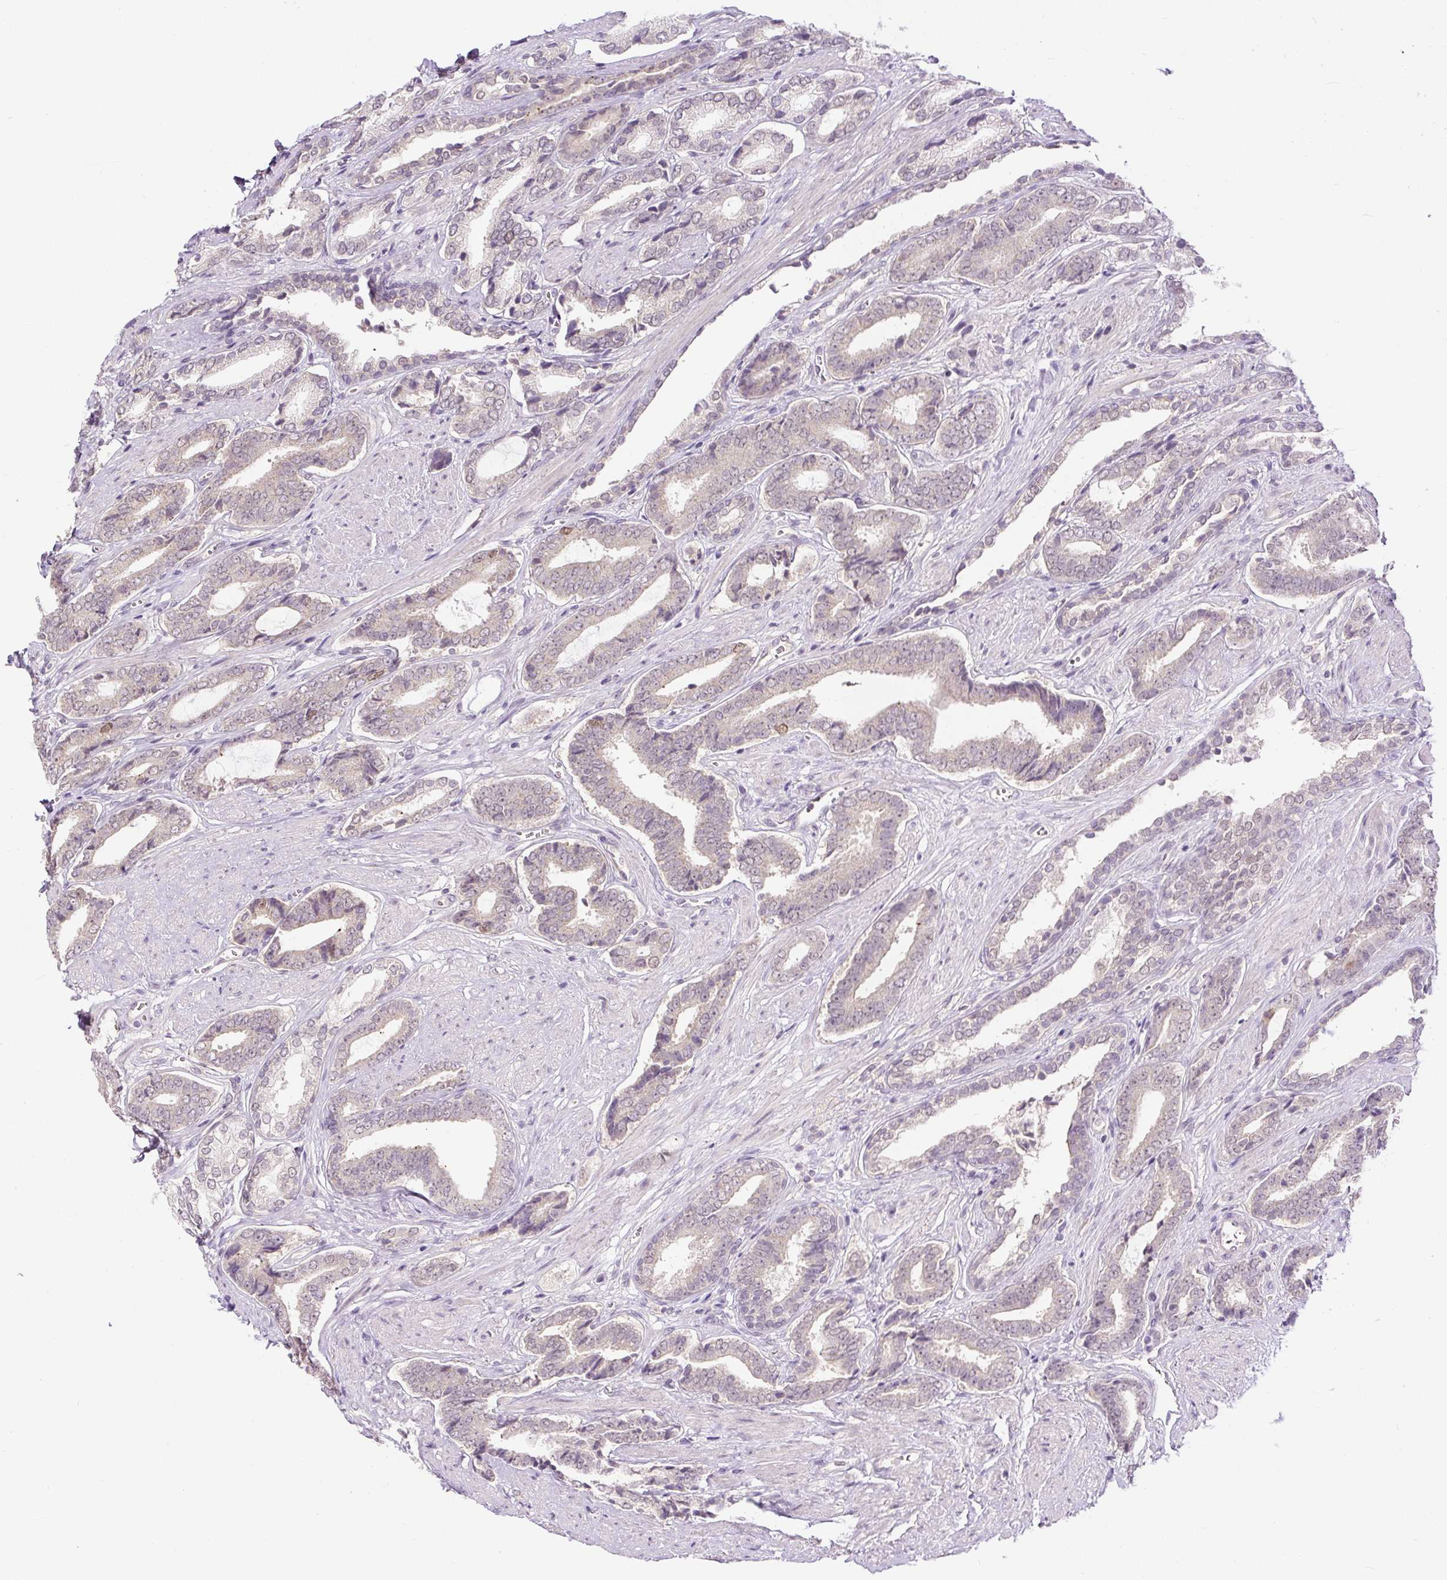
{"staining": {"intensity": "weak", "quantity": "25%-75%", "location": "nuclear"}, "tissue": "prostate cancer", "cell_type": "Tumor cells", "image_type": "cancer", "snomed": [{"axis": "morphology", "description": "Adenocarcinoma, NOS"}, {"axis": "topography", "description": "Prostate and seminal vesicle, NOS"}], "caption": "Protein staining of prostate adenocarcinoma tissue shows weak nuclear staining in about 25%-75% of tumor cells. The staining was performed using DAB to visualize the protein expression in brown, while the nuclei were stained in blue with hematoxylin (Magnification: 20x).", "gene": "RACGAP1", "patient": {"sex": "male", "age": 76}}